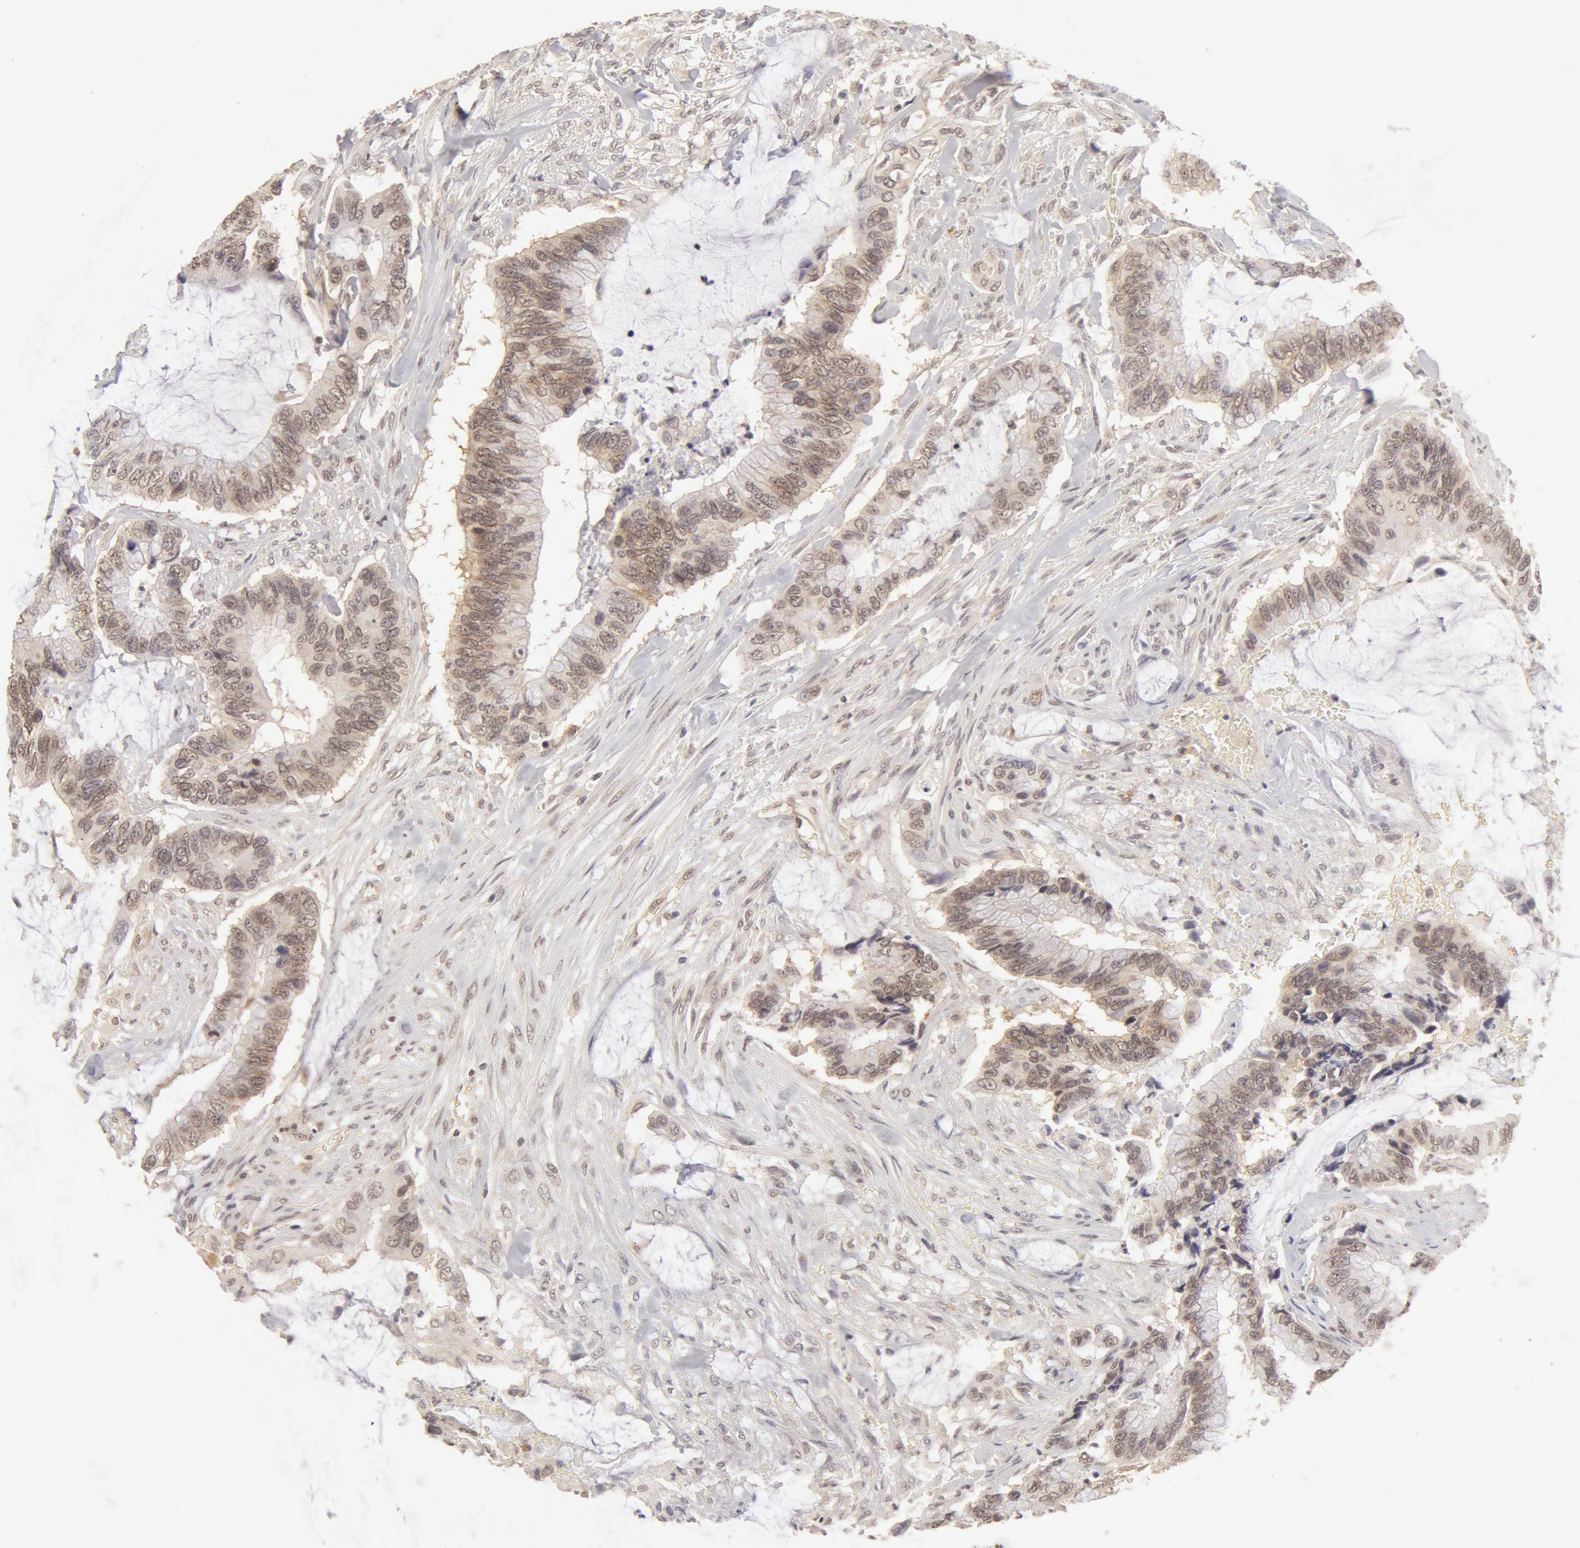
{"staining": {"intensity": "weak", "quantity": ">75%", "location": "cytoplasmic/membranous"}, "tissue": "colorectal cancer", "cell_type": "Tumor cells", "image_type": "cancer", "snomed": [{"axis": "morphology", "description": "Adenocarcinoma, NOS"}, {"axis": "topography", "description": "Rectum"}], "caption": "A photomicrograph of adenocarcinoma (colorectal) stained for a protein demonstrates weak cytoplasmic/membranous brown staining in tumor cells. (DAB (3,3'-diaminobenzidine) IHC, brown staining for protein, blue staining for nuclei).", "gene": "ADAM10", "patient": {"sex": "female", "age": 59}}